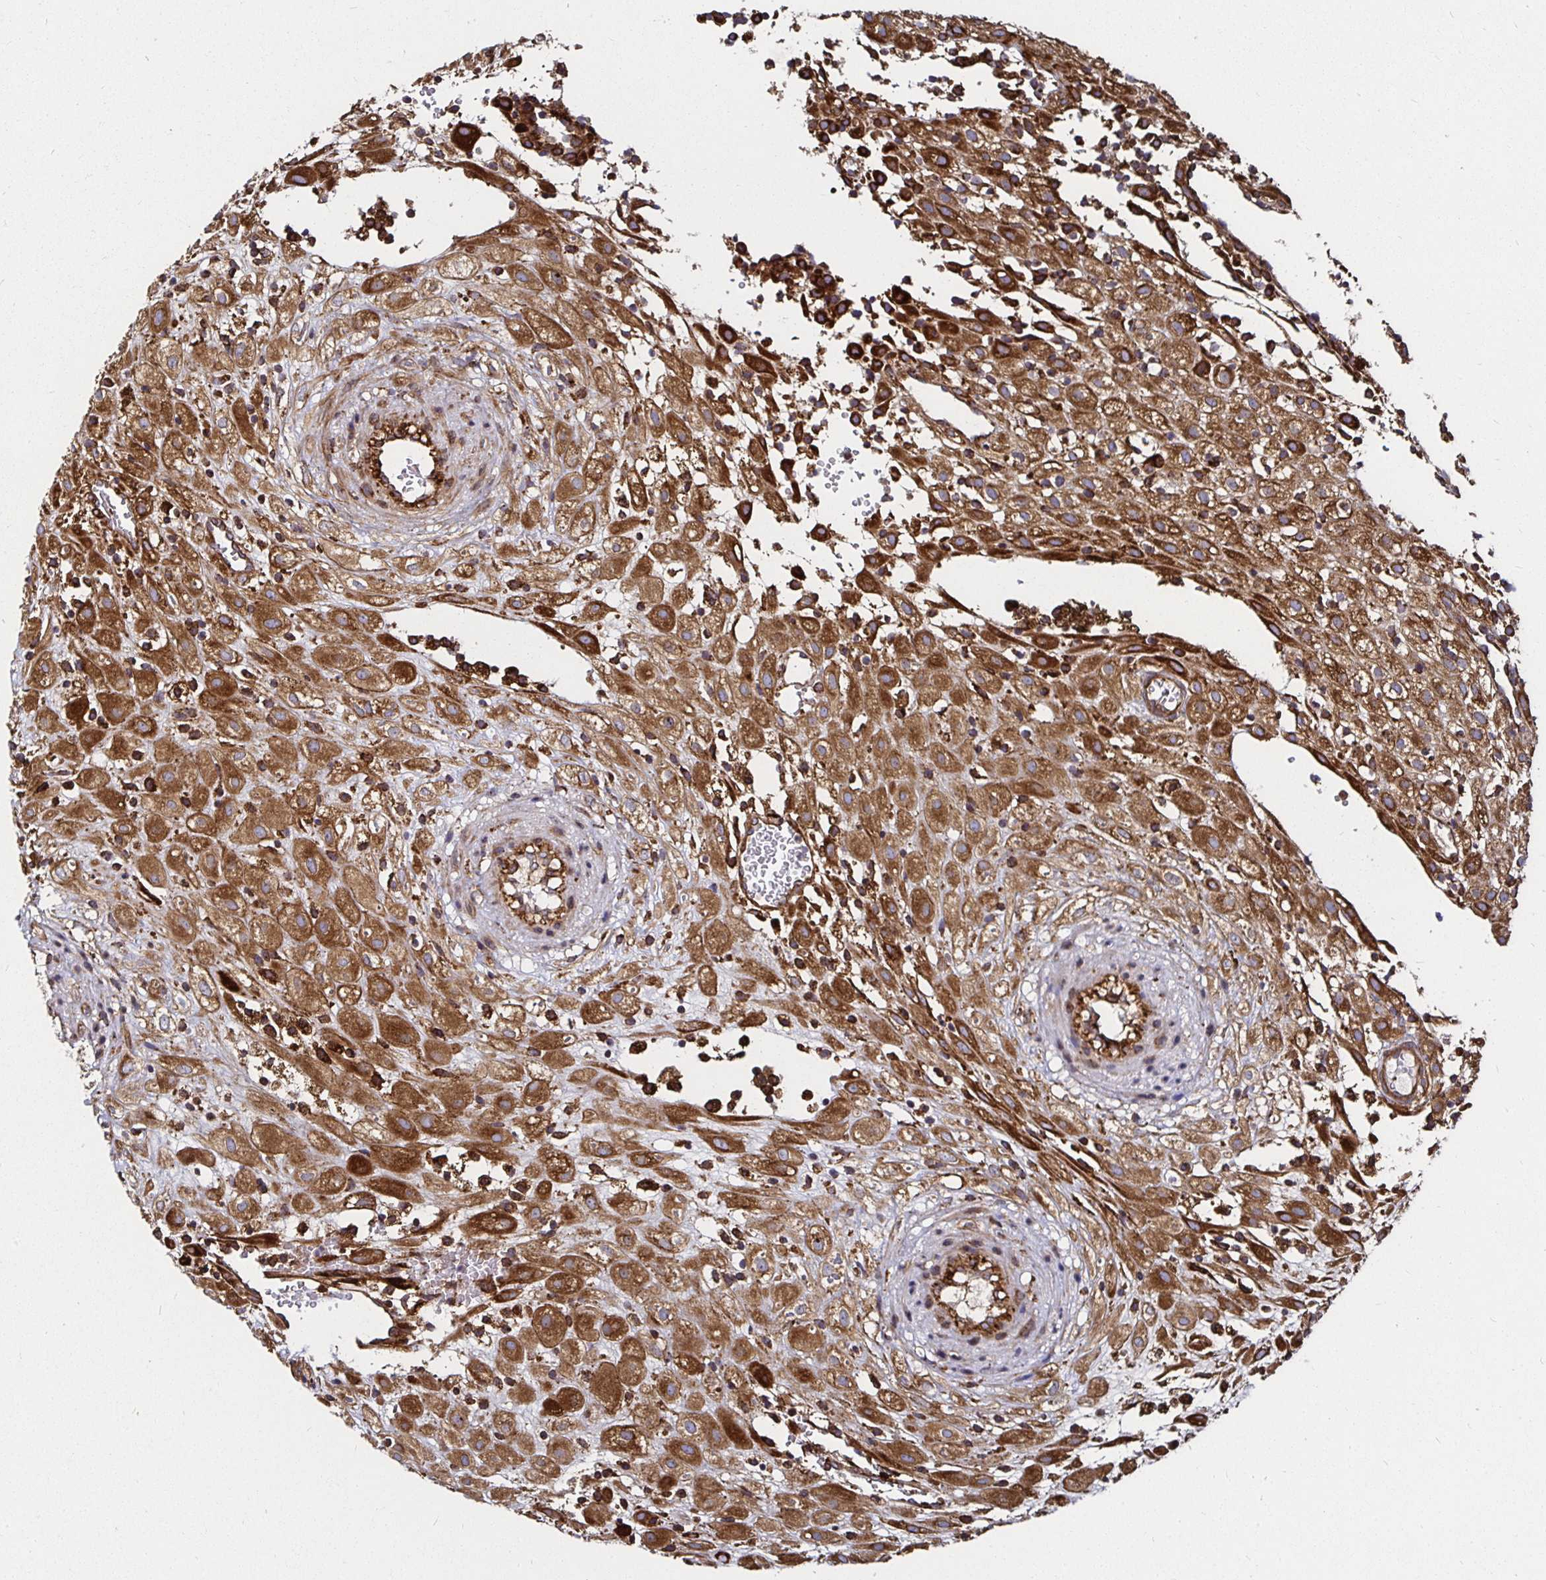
{"staining": {"intensity": "moderate", "quantity": ">75%", "location": "cytoplasmic/membranous"}, "tissue": "placenta", "cell_type": "Decidual cells", "image_type": "normal", "snomed": [{"axis": "morphology", "description": "Normal tissue, NOS"}, {"axis": "topography", "description": "Placenta"}], "caption": "Immunohistochemistry (IHC) of unremarkable placenta exhibits medium levels of moderate cytoplasmic/membranous staining in about >75% of decidual cells.", "gene": "SMYD3", "patient": {"sex": "female", "age": 24}}